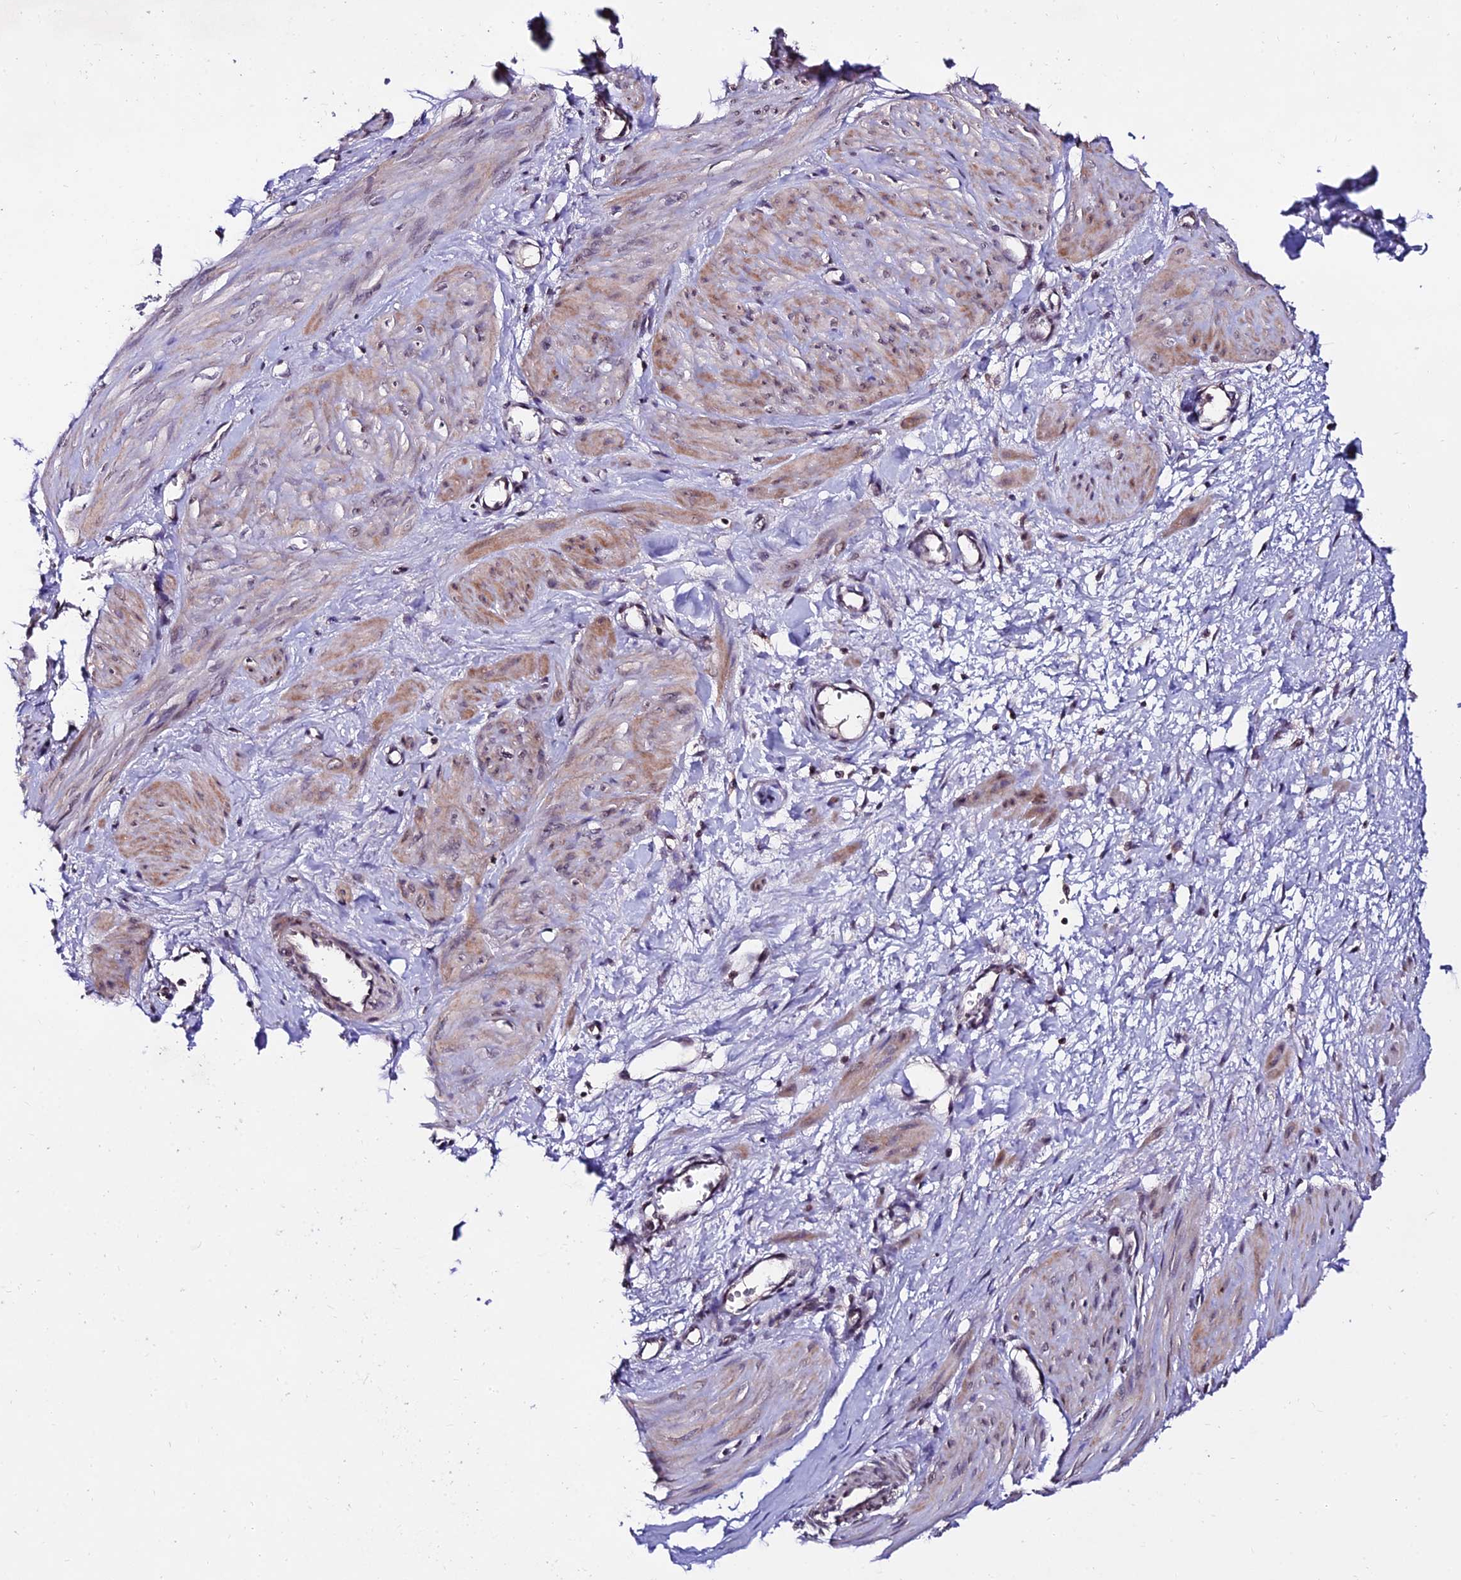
{"staining": {"intensity": "weak", "quantity": ">75%", "location": "cytoplasmic/membranous"}, "tissue": "smooth muscle", "cell_type": "Smooth muscle cells", "image_type": "normal", "snomed": [{"axis": "morphology", "description": "Normal tissue, NOS"}, {"axis": "topography", "description": "Endometrium"}], "caption": "Brown immunohistochemical staining in unremarkable human smooth muscle exhibits weak cytoplasmic/membranous expression in about >75% of smooth muscle cells.", "gene": "CDNF", "patient": {"sex": "female", "age": 33}}